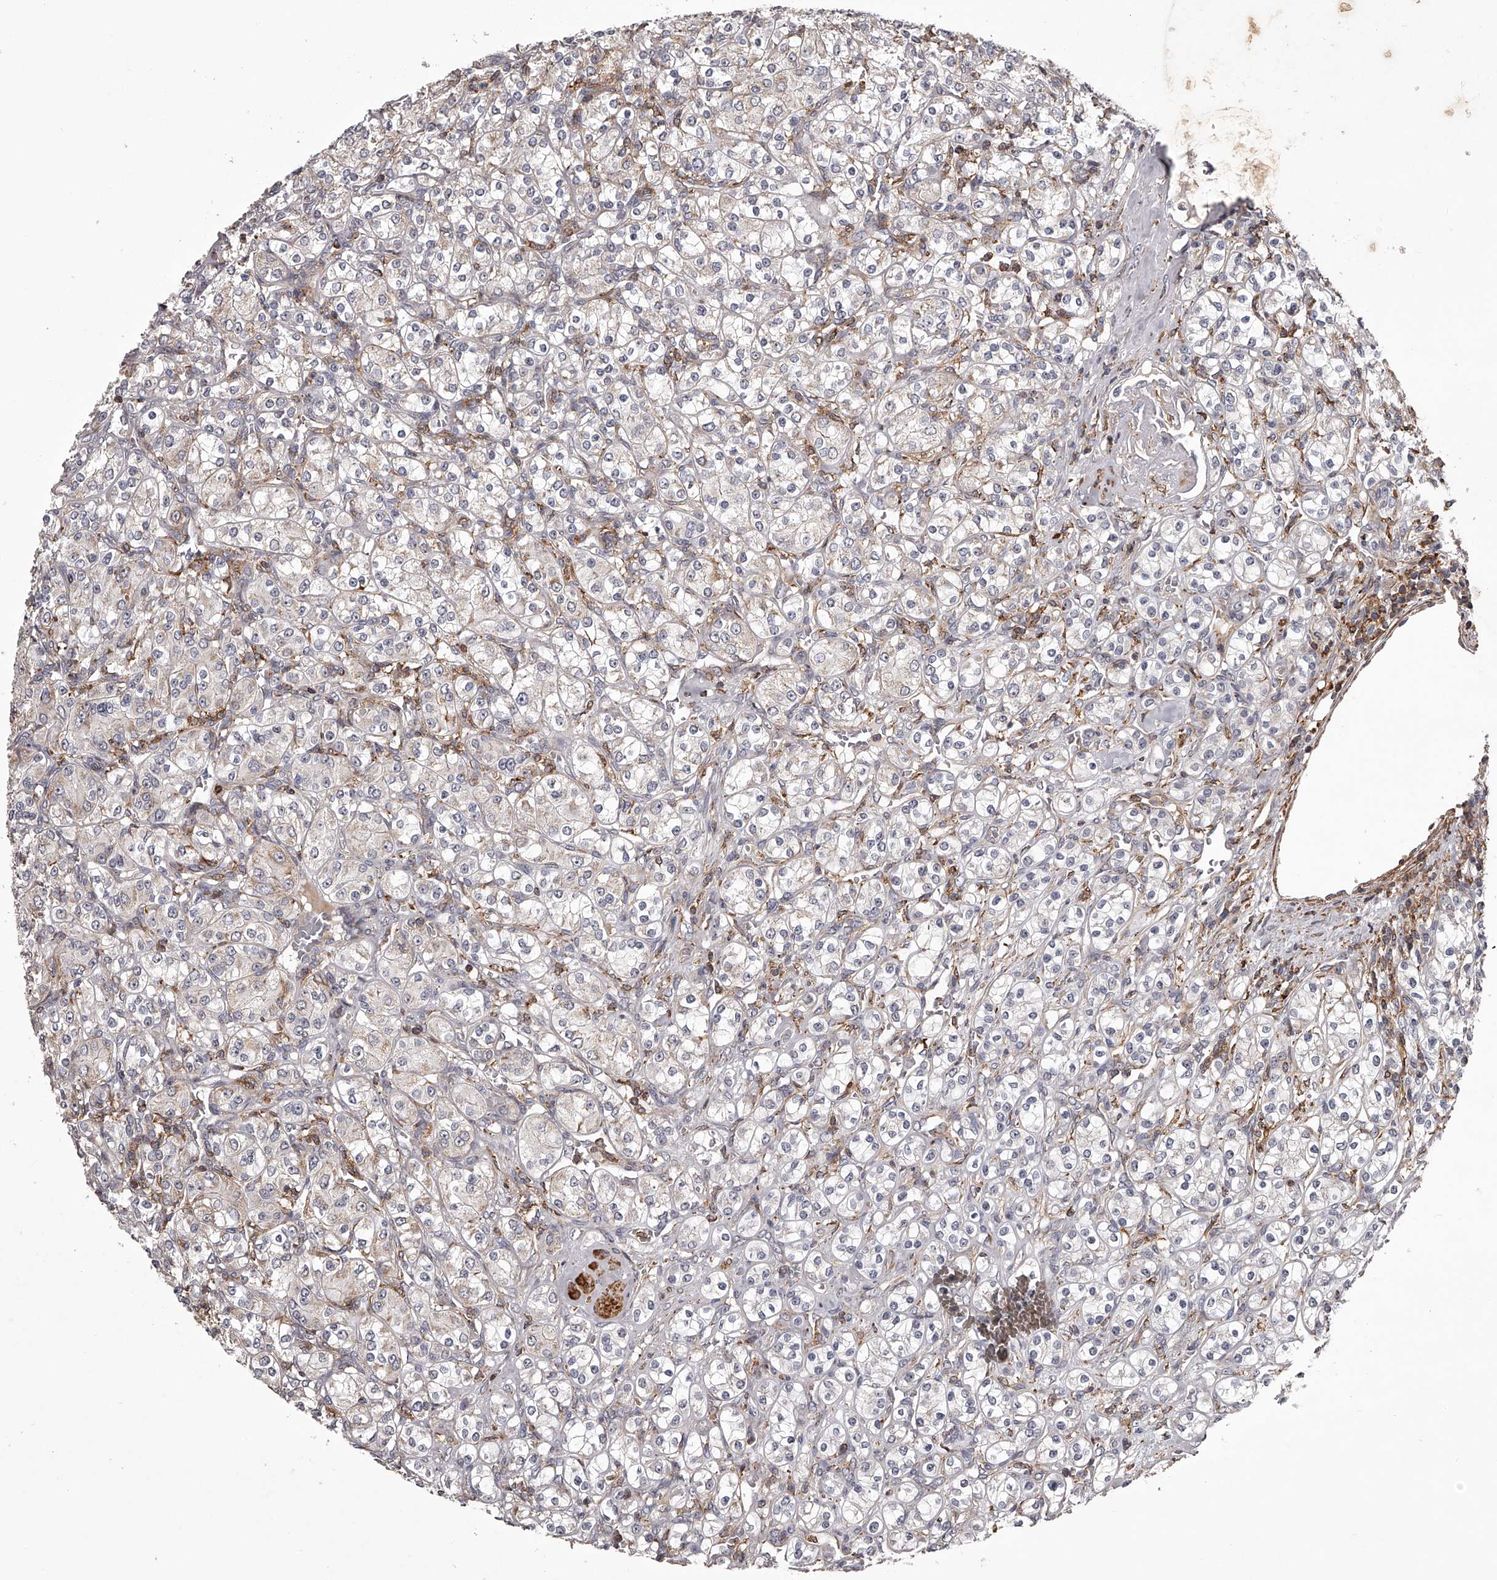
{"staining": {"intensity": "negative", "quantity": "none", "location": "none"}, "tissue": "renal cancer", "cell_type": "Tumor cells", "image_type": "cancer", "snomed": [{"axis": "morphology", "description": "Adenocarcinoma, NOS"}, {"axis": "topography", "description": "Kidney"}], "caption": "A photomicrograph of renal cancer stained for a protein exhibits no brown staining in tumor cells. (DAB IHC with hematoxylin counter stain).", "gene": "RRP36", "patient": {"sex": "male", "age": 77}}